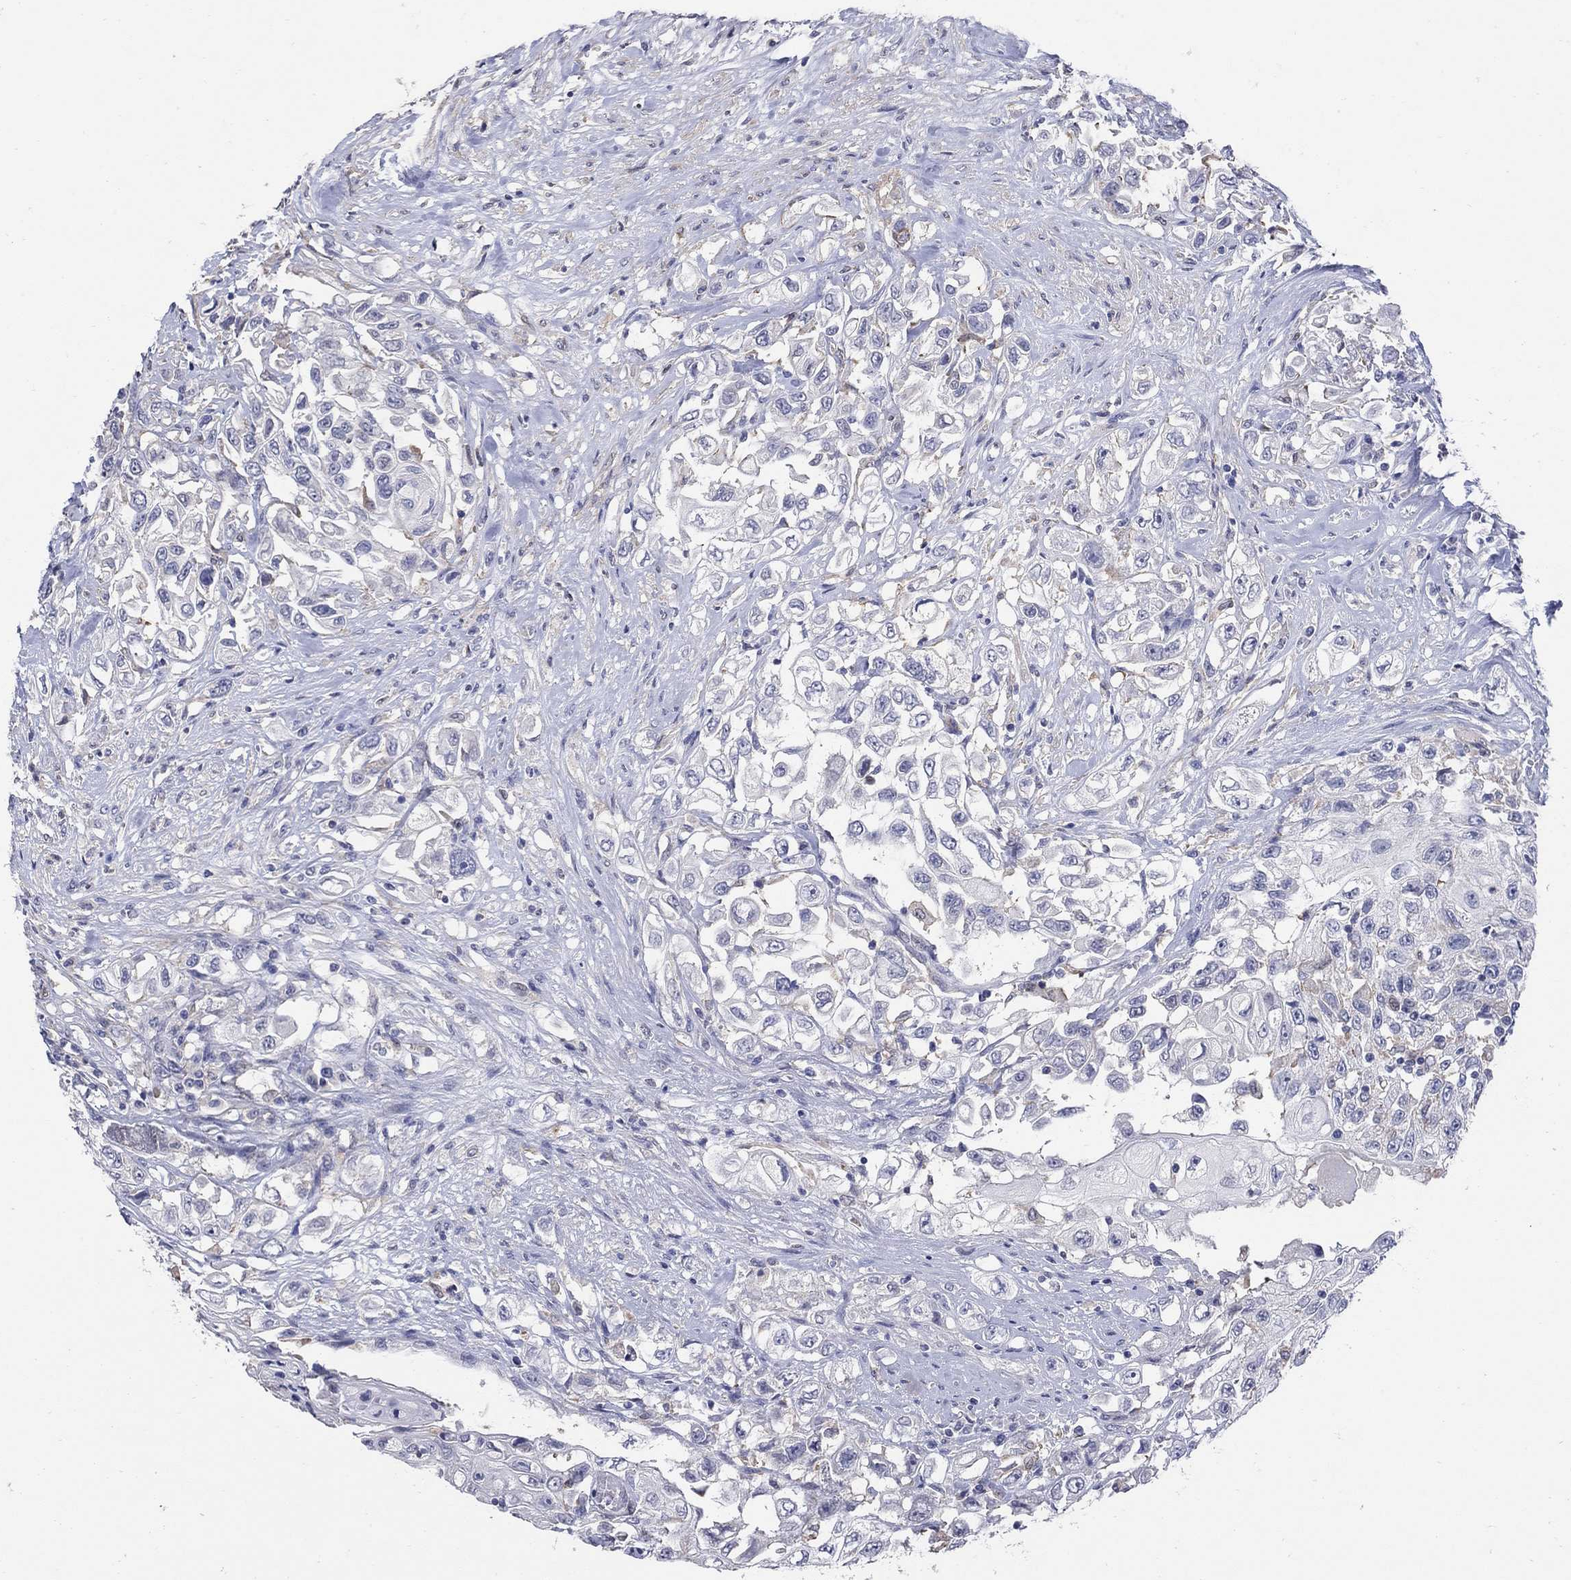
{"staining": {"intensity": "negative", "quantity": "none", "location": "none"}, "tissue": "urothelial cancer", "cell_type": "Tumor cells", "image_type": "cancer", "snomed": [{"axis": "morphology", "description": "Urothelial carcinoma, High grade"}, {"axis": "topography", "description": "Urinary bladder"}], "caption": "A high-resolution photomicrograph shows immunohistochemistry staining of urothelial cancer, which exhibits no significant positivity in tumor cells.", "gene": "CETN1", "patient": {"sex": "female", "age": 56}}